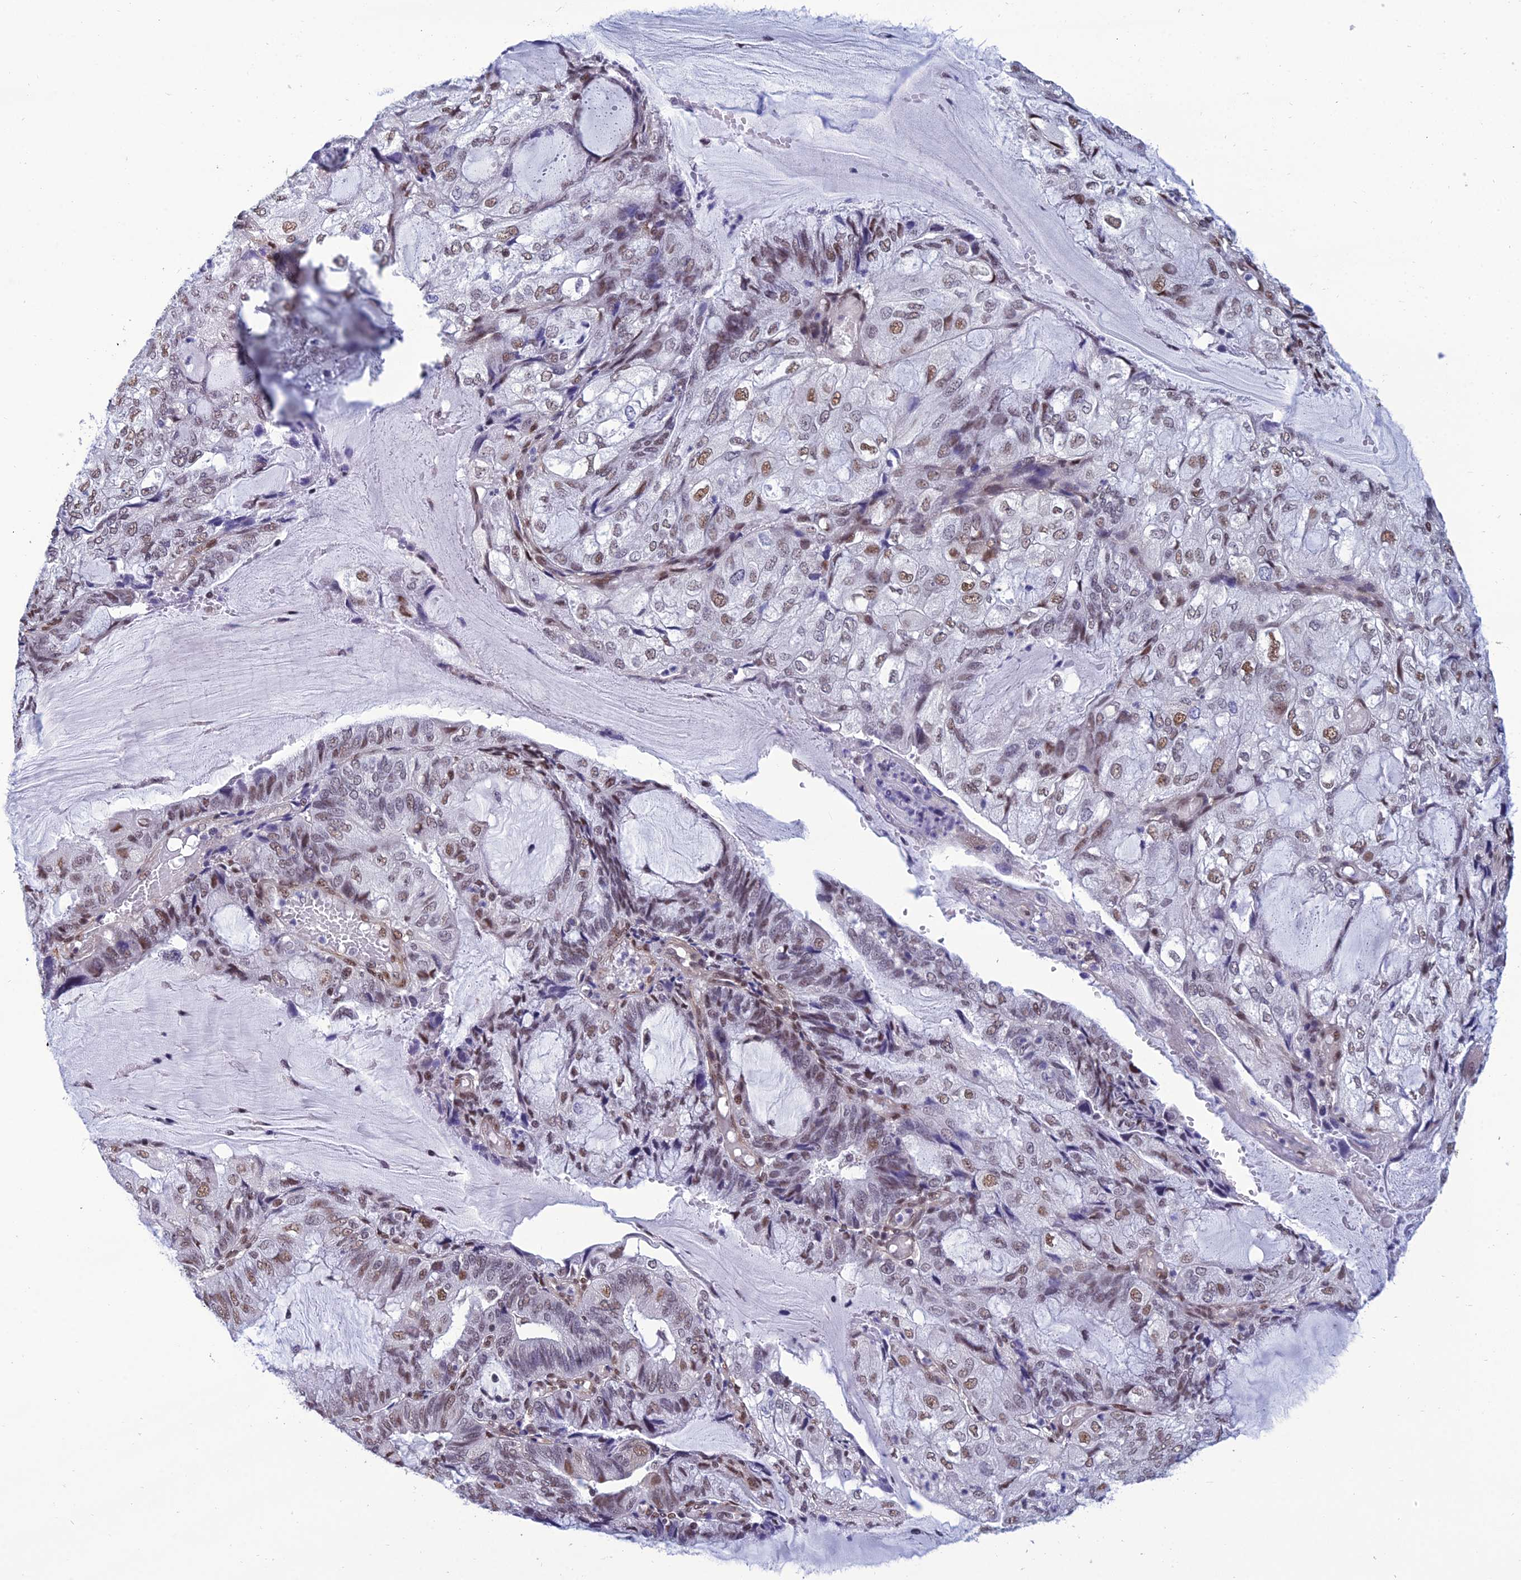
{"staining": {"intensity": "moderate", "quantity": "25%-75%", "location": "nuclear"}, "tissue": "endometrial cancer", "cell_type": "Tumor cells", "image_type": "cancer", "snomed": [{"axis": "morphology", "description": "Adenocarcinoma, NOS"}, {"axis": "topography", "description": "Endometrium"}], "caption": "Immunohistochemistry (IHC) of endometrial cancer shows medium levels of moderate nuclear expression in approximately 25%-75% of tumor cells. (IHC, brightfield microscopy, high magnification).", "gene": "RSRC1", "patient": {"sex": "female", "age": 81}}